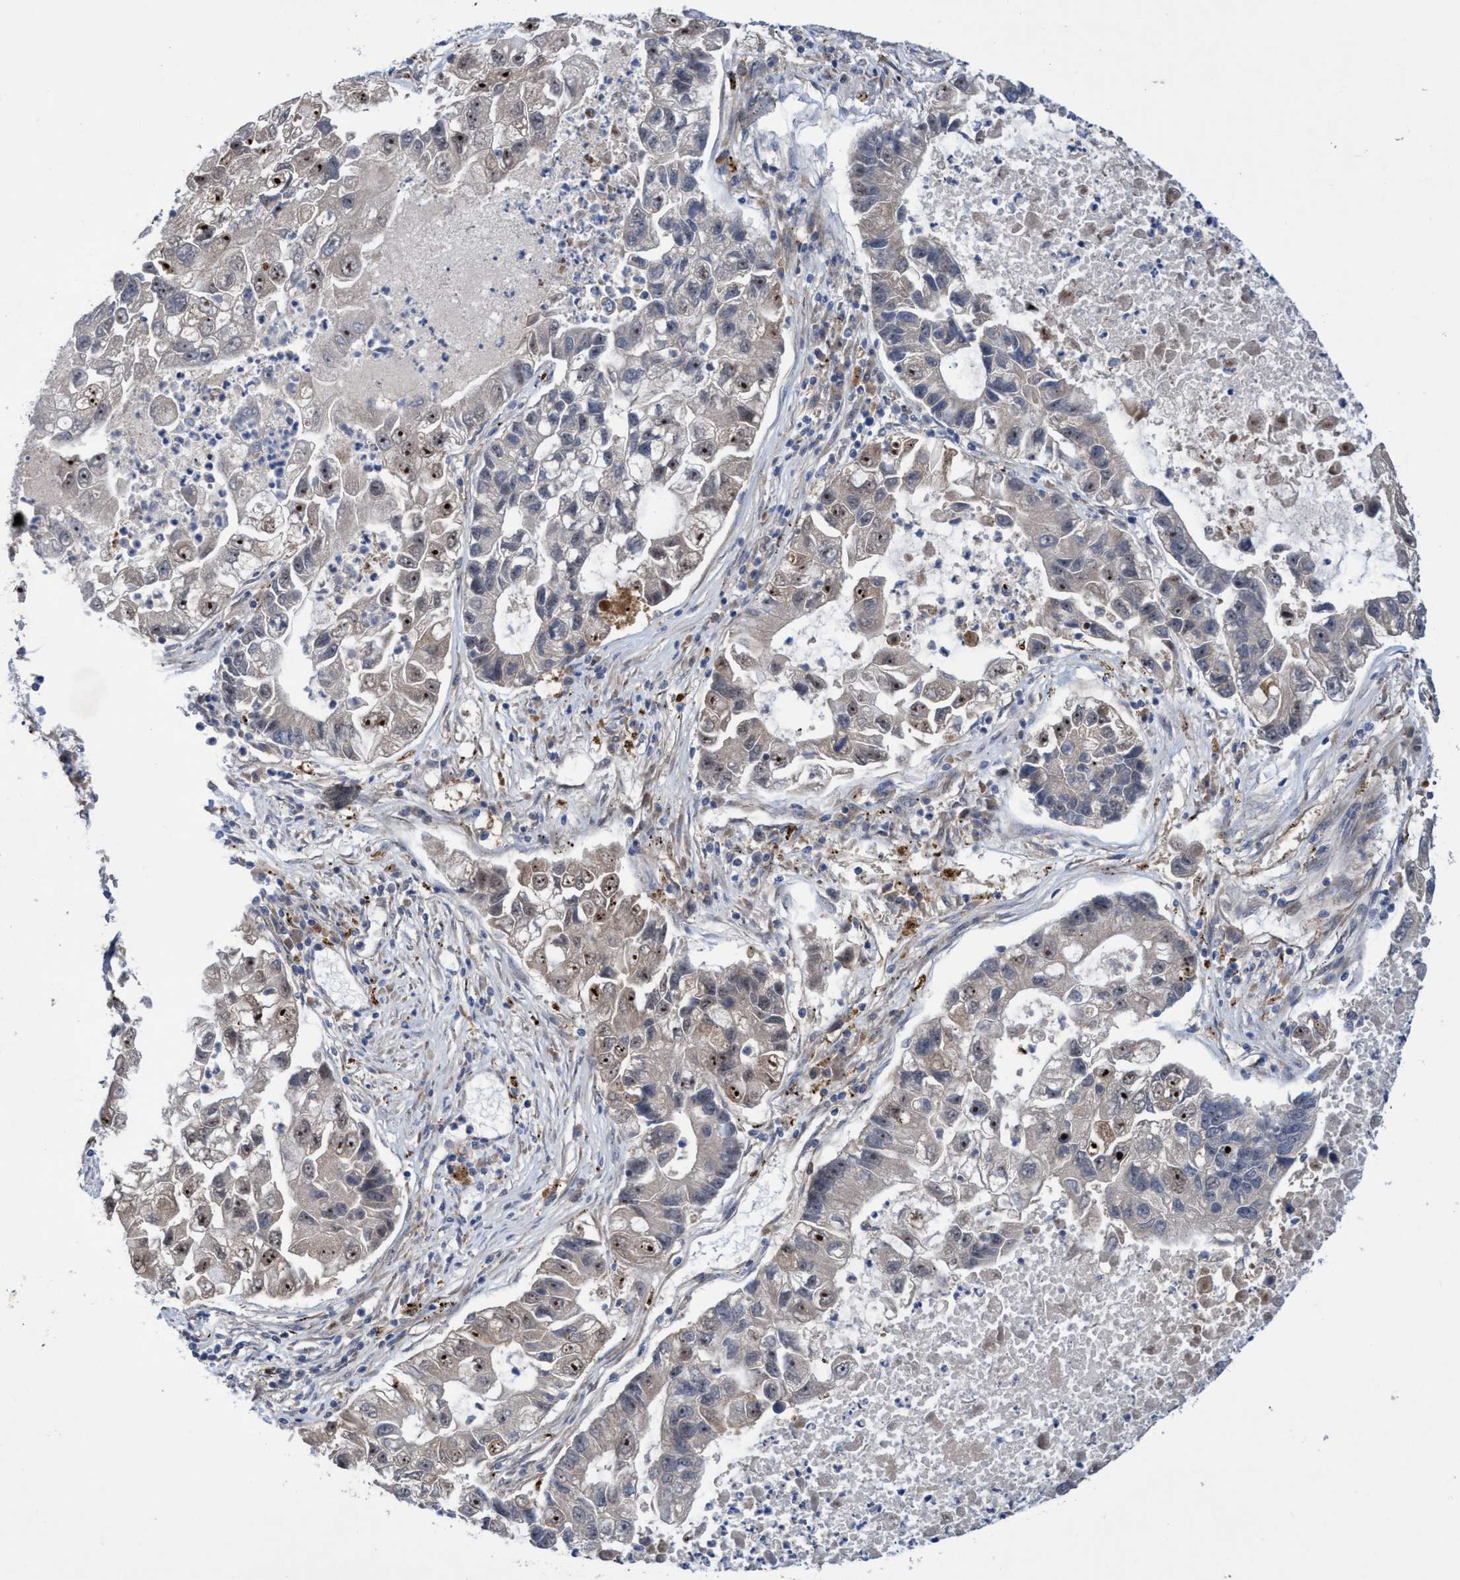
{"staining": {"intensity": "moderate", "quantity": ">75%", "location": "cytoplasmic/membranous,nuclear"}, "tissue": "lung cancer", "cell_type": "Tumor cells", "image_type": "cancer", "snomed": [{"axis": "morphology", "description": "Adenocarcinoma, NOS"}, {"axis": "topography", "description": "Lung"}], "caption": "There is medium levels of moderate cytoplasmic/membranous and nuclear expression in tumor cells of adenocarcinoma (lung), as demonstrated by immunohistochemical staining (brown color).", "gene": "P2RY14", "patient": {"sex": "female", "age": 51}}